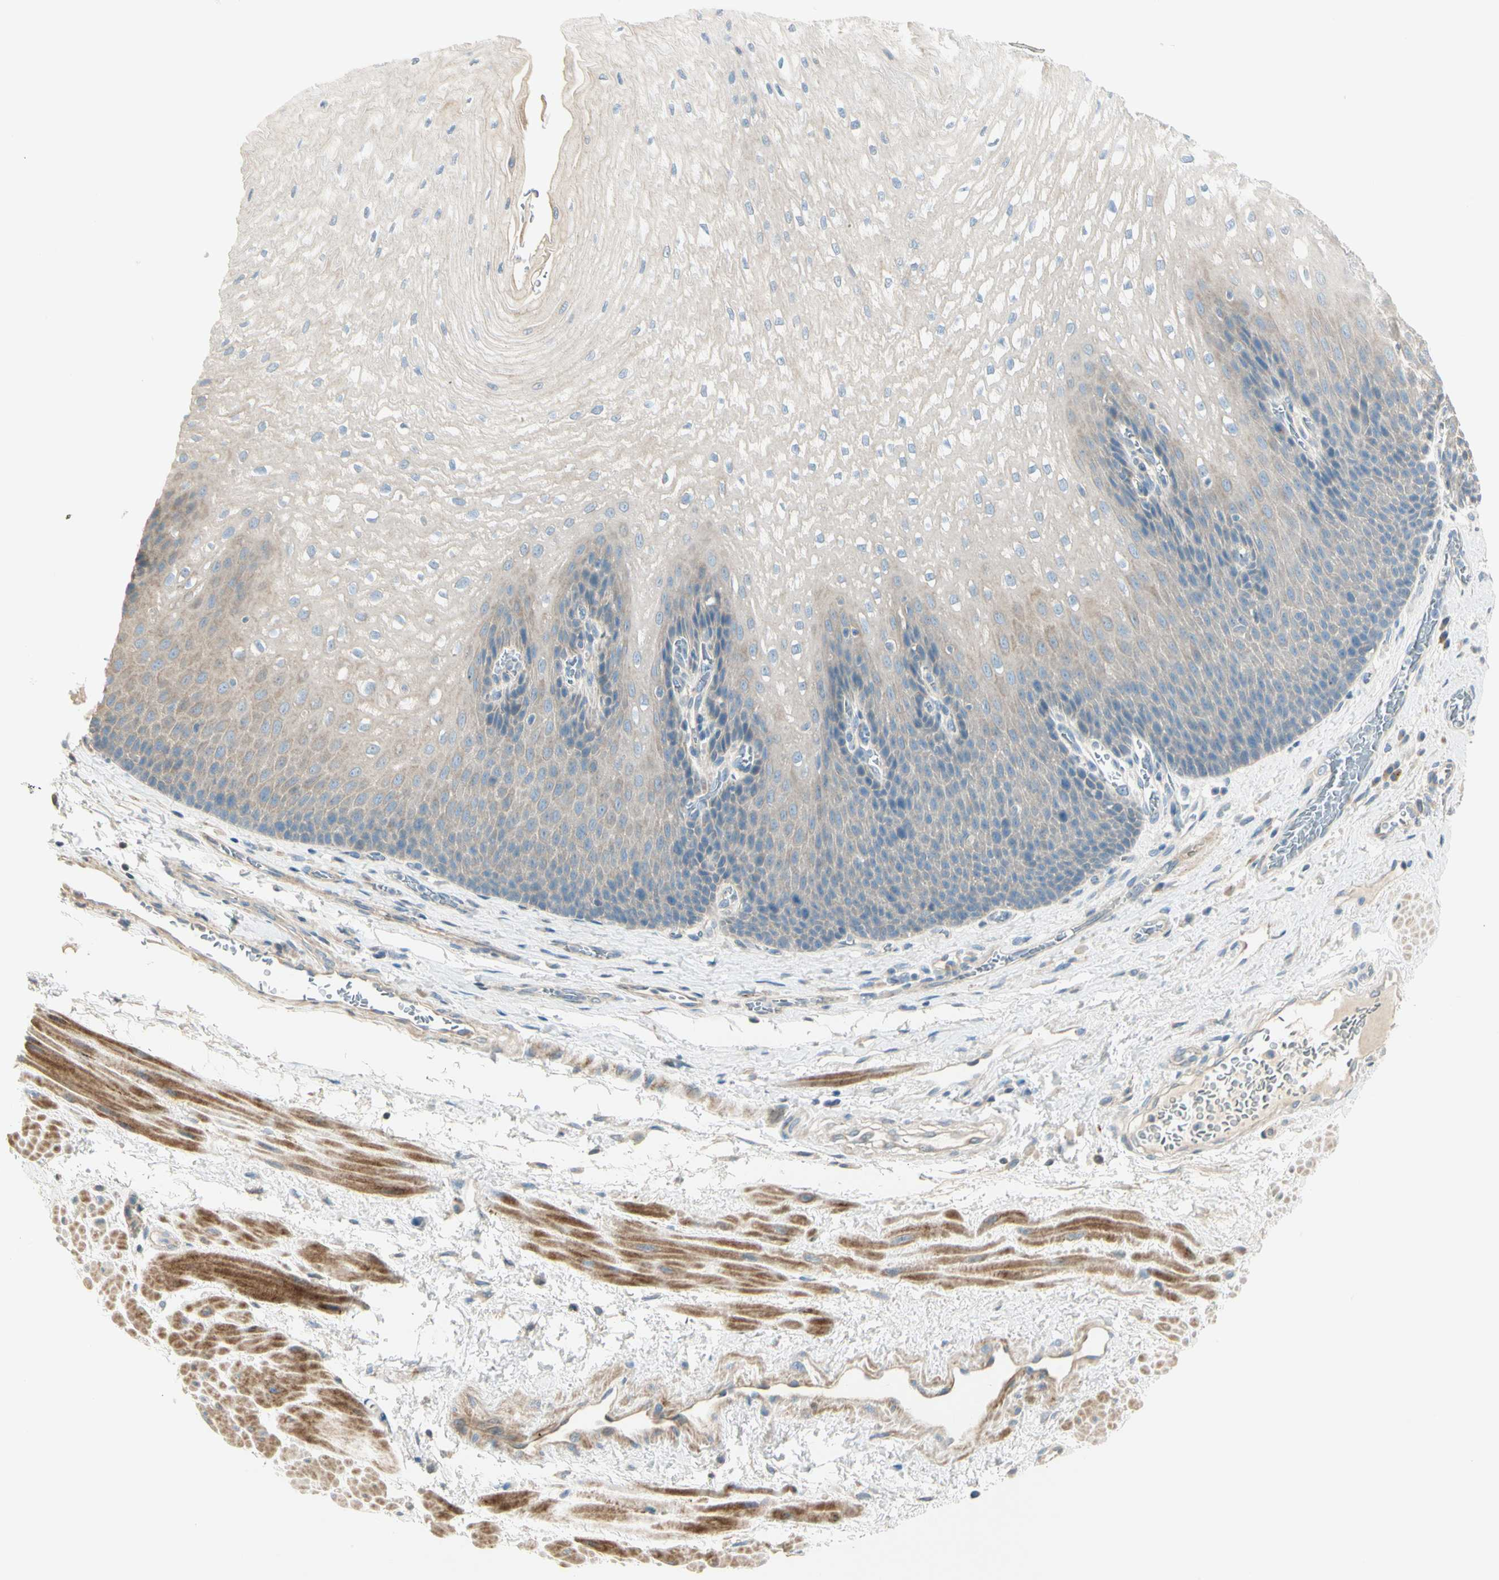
{"staining": {"intensity": "weak", "quantity": "25%-75%", "location": "cytoplasmic/membranous"}, "tissue": "esophagus", "cell_type": "Squamous epithelial cells", "image_type": "normal", "snomed": [{"axis": "morphology", "description": "Normal tissue, NOS"}, {"axis": "topography", "description": "Esophagus"}], "caption": "IHC image of normal esophagus: esophagus stained using immunohistochemistry reveals low levels of weak protein expression localized specifically in the cytoplasmic/membranous of squamous epithelial cells, appearing as a cytoplasmic/membranous brown color.", "gene": "ADGRA3", "patient": {"sex": "male", "age": 48}}